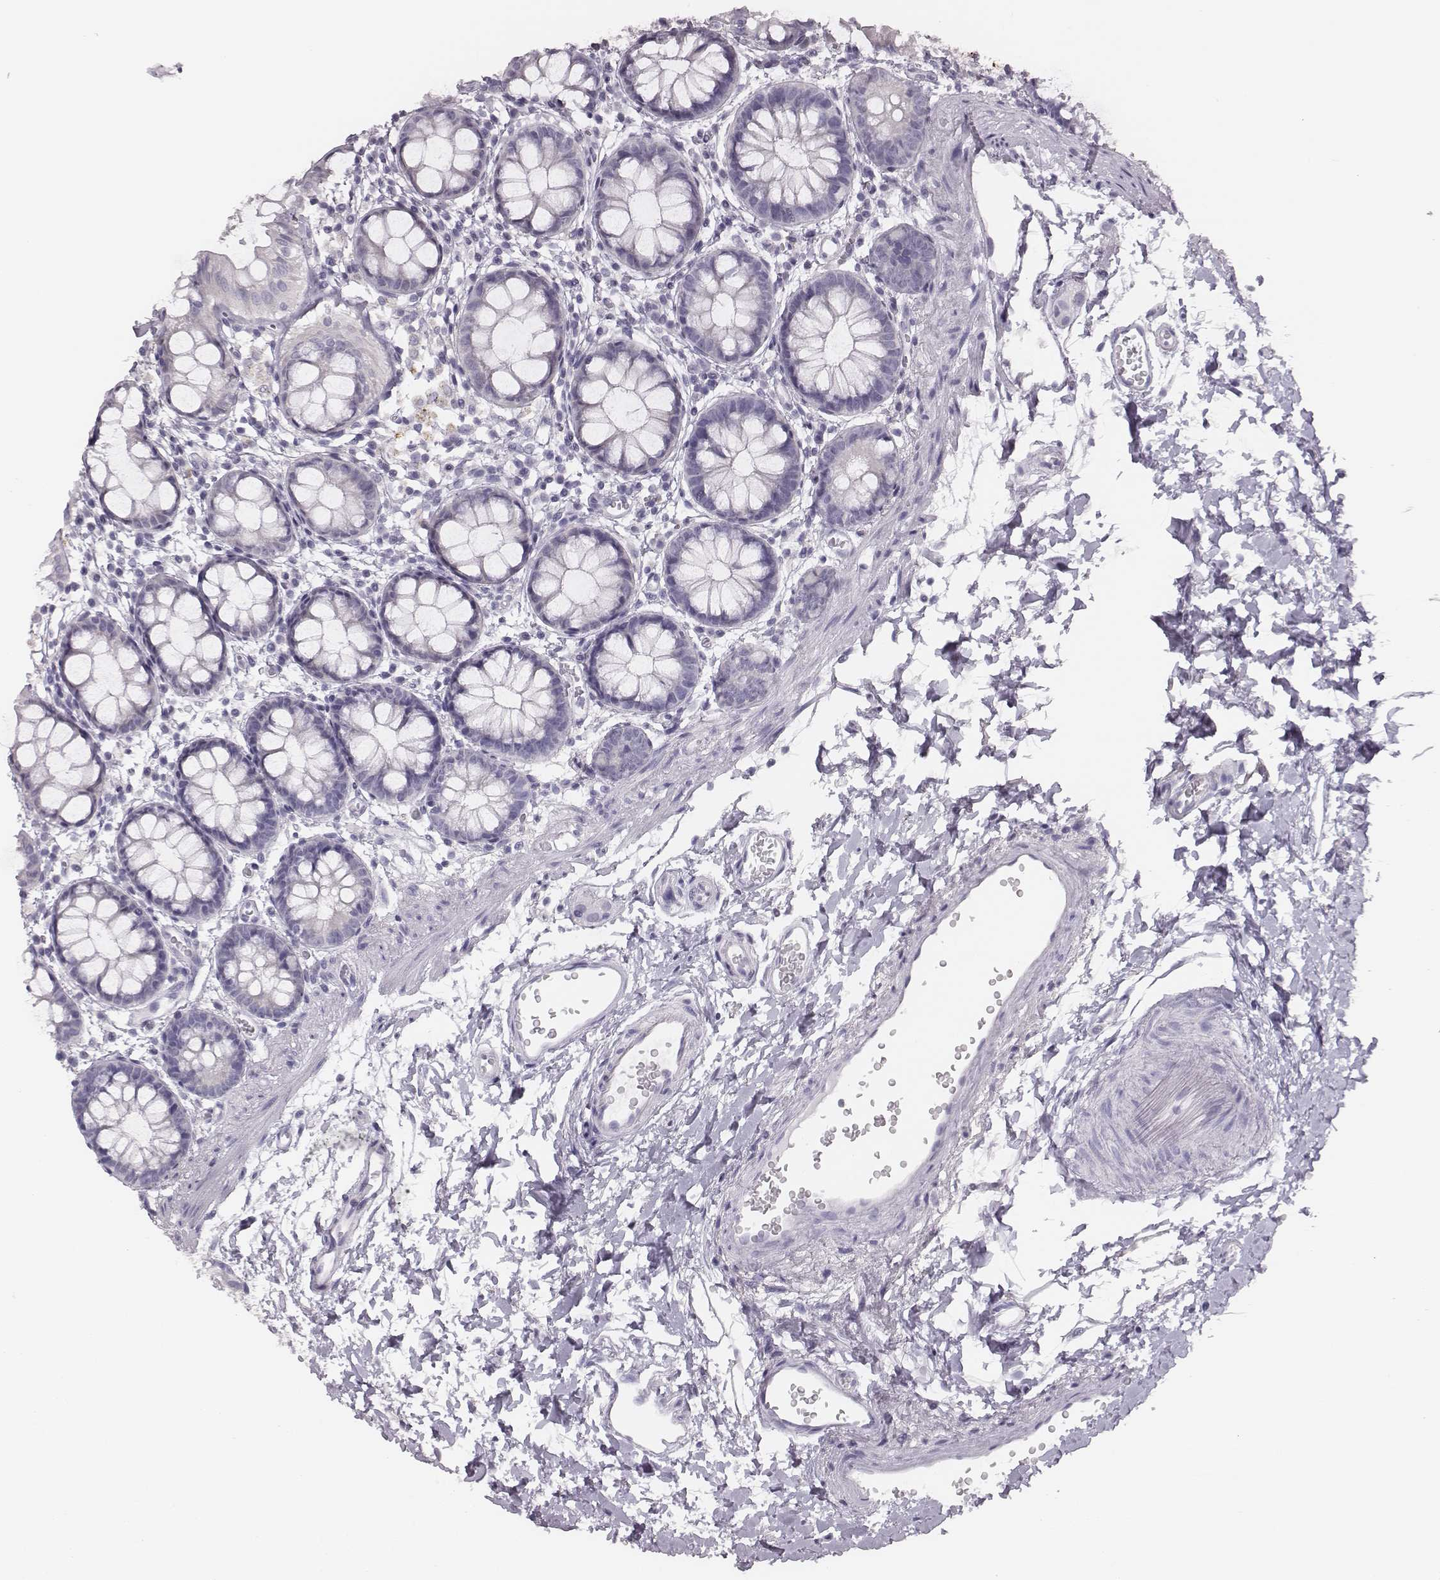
{"staining": {"intensity": "negative", "quantity": "none", "location": "none"}, "tissue": "rectum", "cell_type": "Glandular cells", "image_type": "normal", "snomed": [{"axis": "morphology", "description": "Normal tissue, NOS"}, {"axis": "topography", "description": "Rectum"}], "caption": "Immunohistochemical staining of normal human rectum displays no significant expression in glandular cells.", "gene": "H1", "patient": {"sex": "male", "age": 57}}